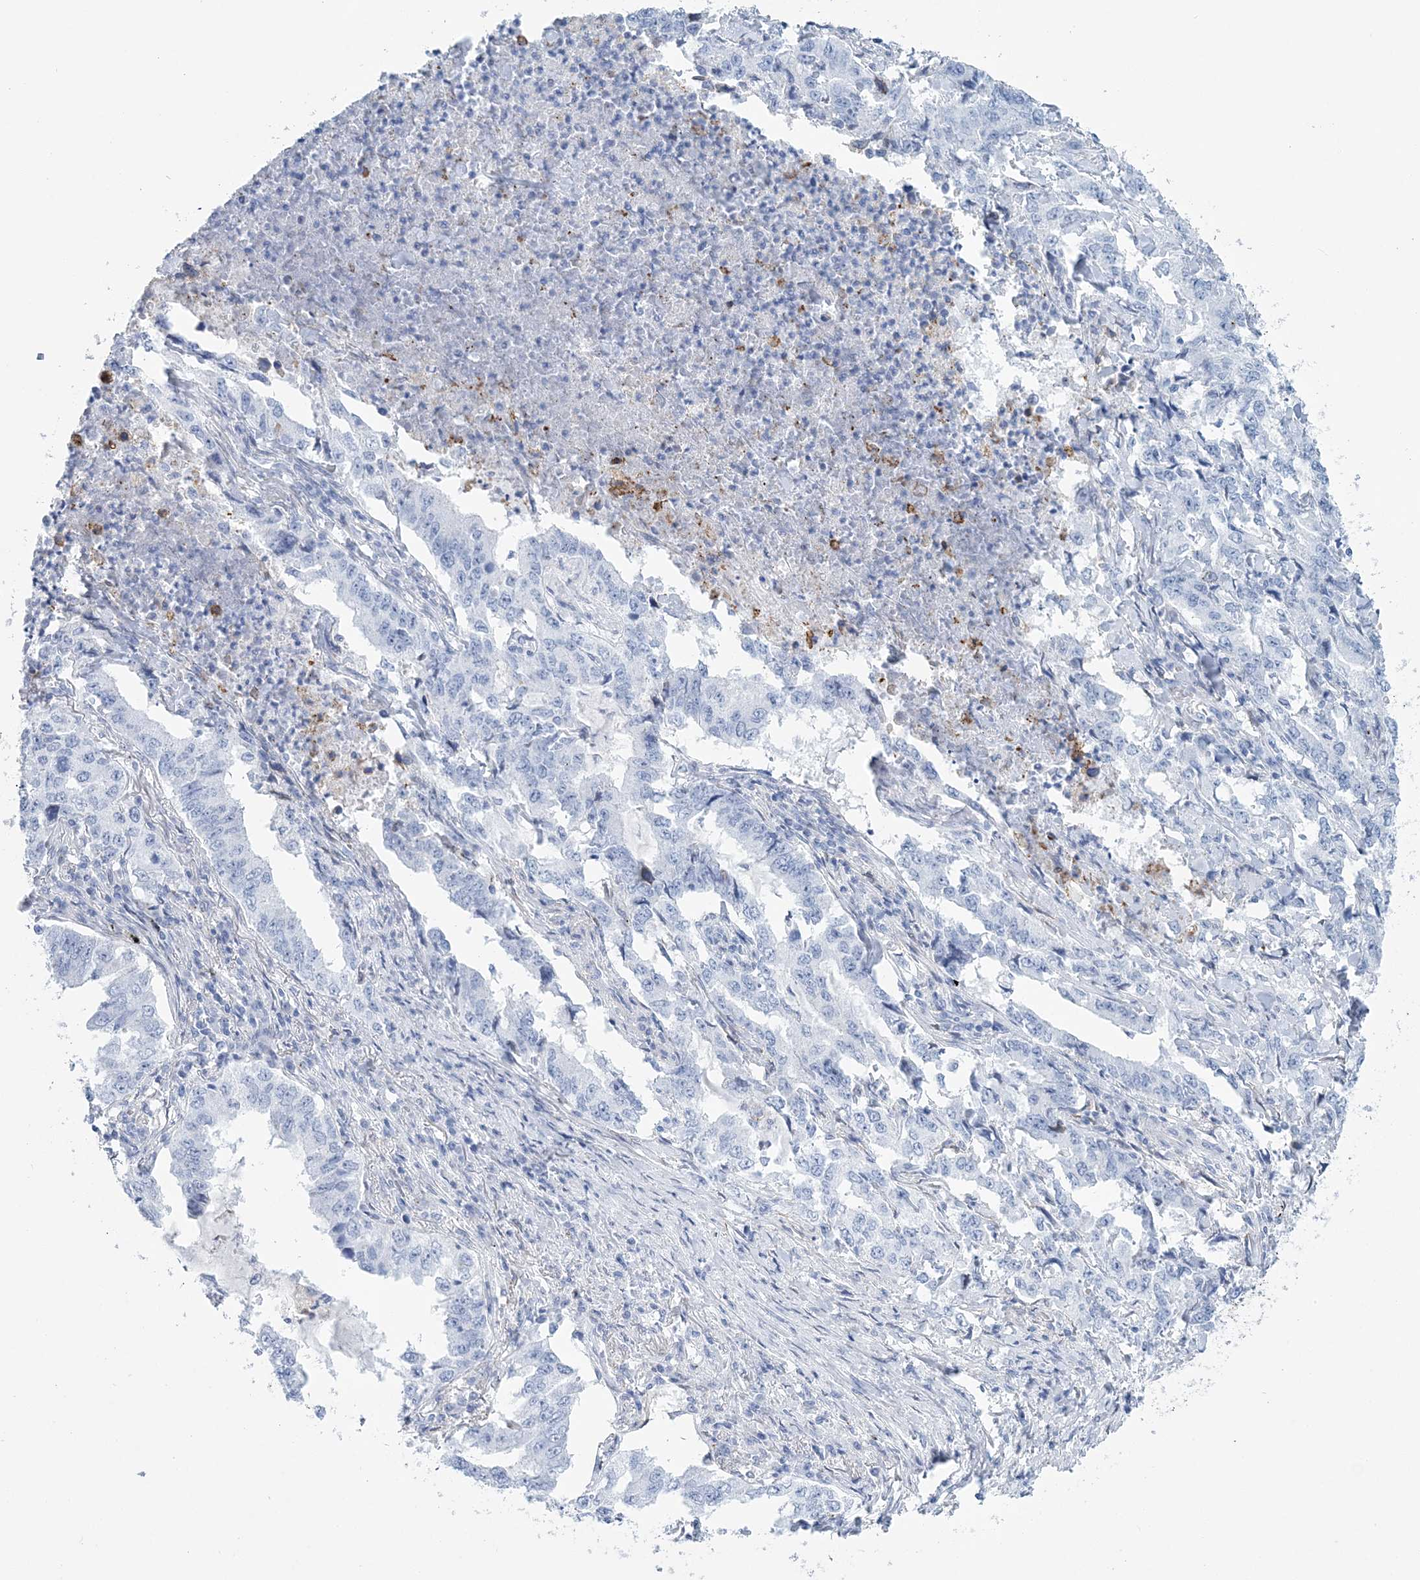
{"staining": {"intensity": "negative", "quantity": "none", "location": "none"}, "tissue": "lung cancer", "cell_type": "Tumor cells", "image_type": "cancer", "snomed": [{"axis": "morphology", "description": "Adenocarcinoma, NOS"}, {"axis": "topography", "description": "Lung"}], "caption": "The IHC photomicrograph has no significant positivity in tumor cells of lung adenocarcinoma tissue. The staining was performed using DAB to visualize the protein expression in brown, while the nuclei were stained in blue with hematoxylin (Magnification: 20x).", "gene": "NKX6-1", "patient": {"sex": "female", "age": 51}}